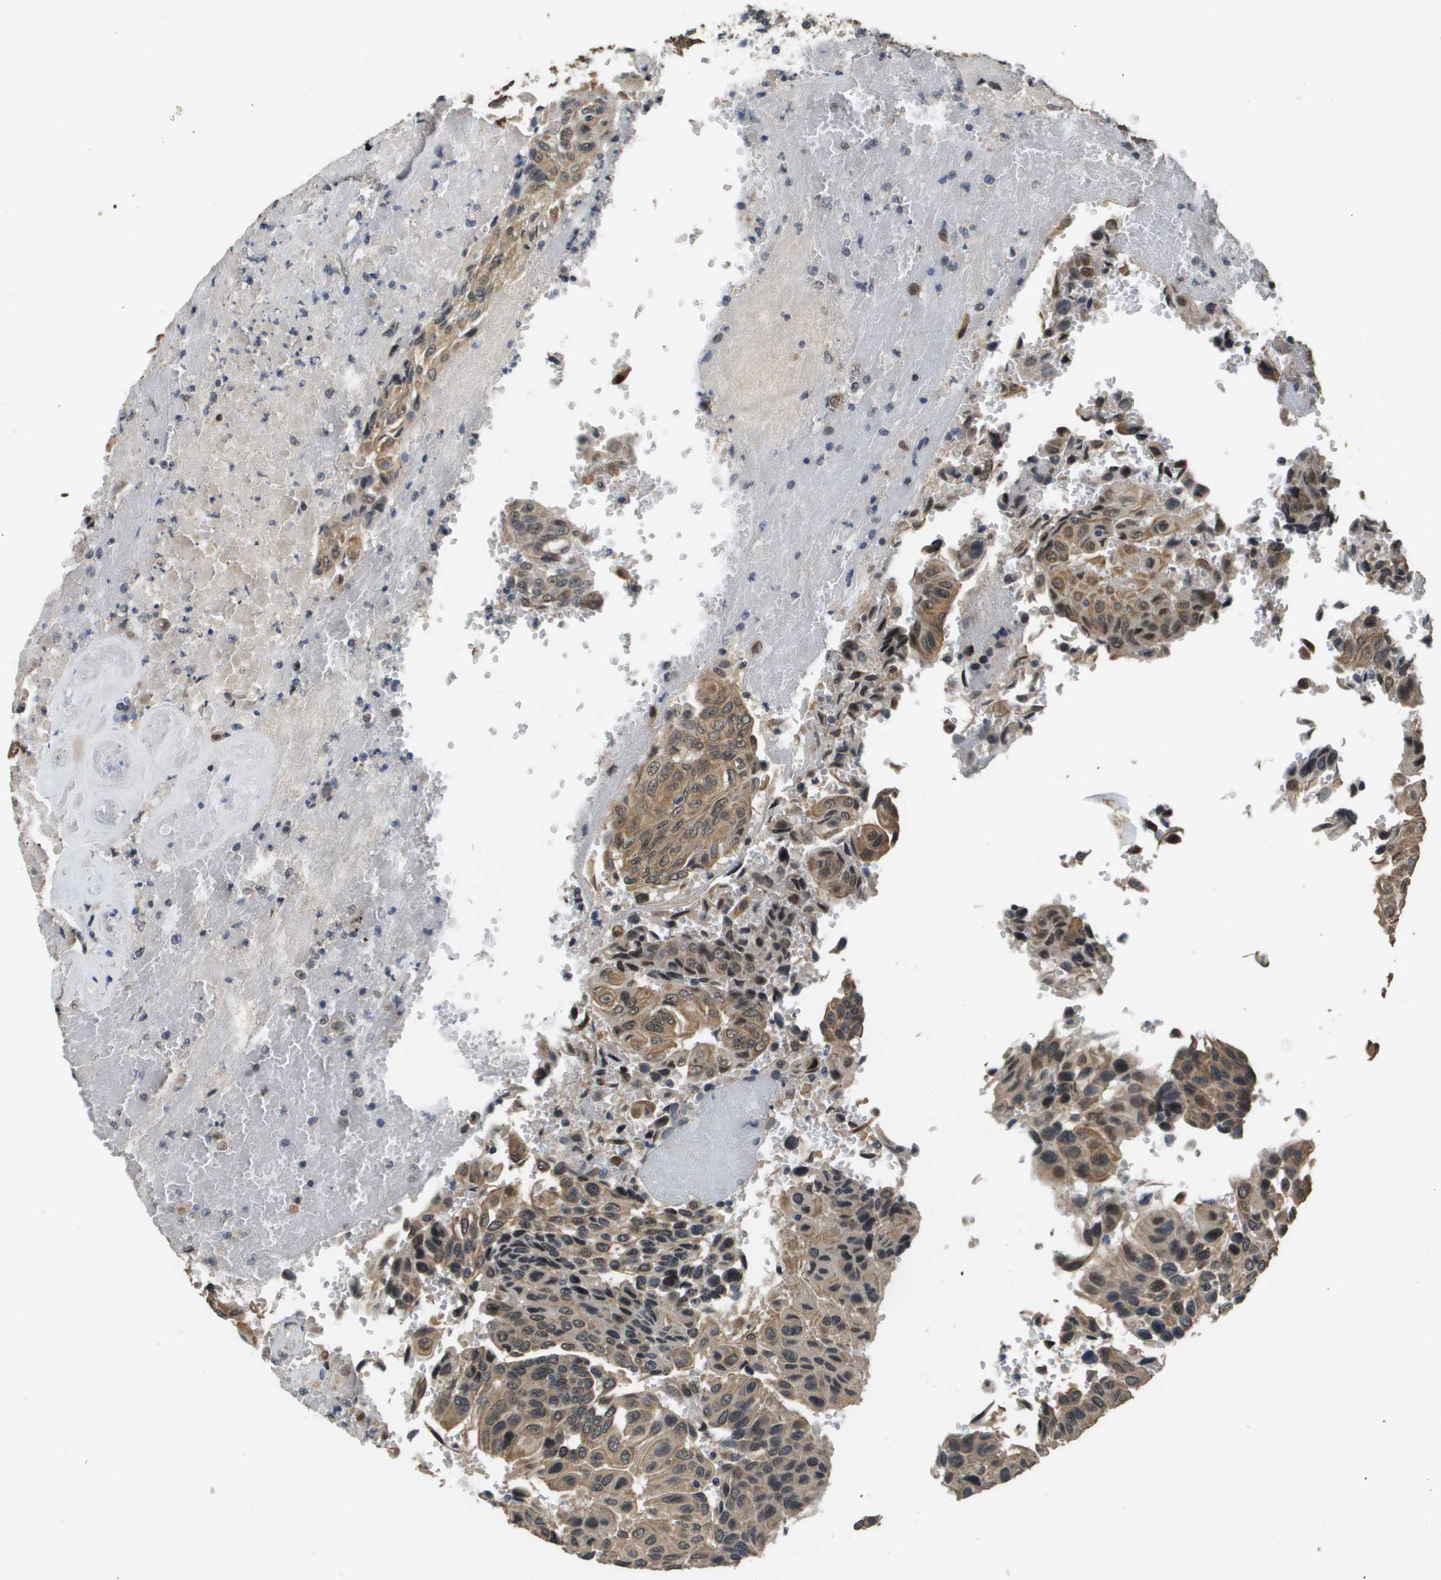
{"staining": {"intensity": "moderate", "quantity": ">75%", "location": "cytoplasmic/membranous"}, "tissue": "urothelial cancer", "cell_type": "Tumor cells", "image_type": "cancer", "snomed": [{"axis": "morphology", "description": "Urothelial carcinoma, High grade"}, {"axis": "topography", "description": "Urinary bladder"}], "caption": "Urothelial cancer stained for a protein displays moderate cytoplasmic/membranous positivity in tumor cells. The staining was performed using DAB, with brown indicating positive protein expression. Nuclei are stained blue with hematoxylin.", "gene": "FANCC", "patient": {"sex": "male", "age": 66}}